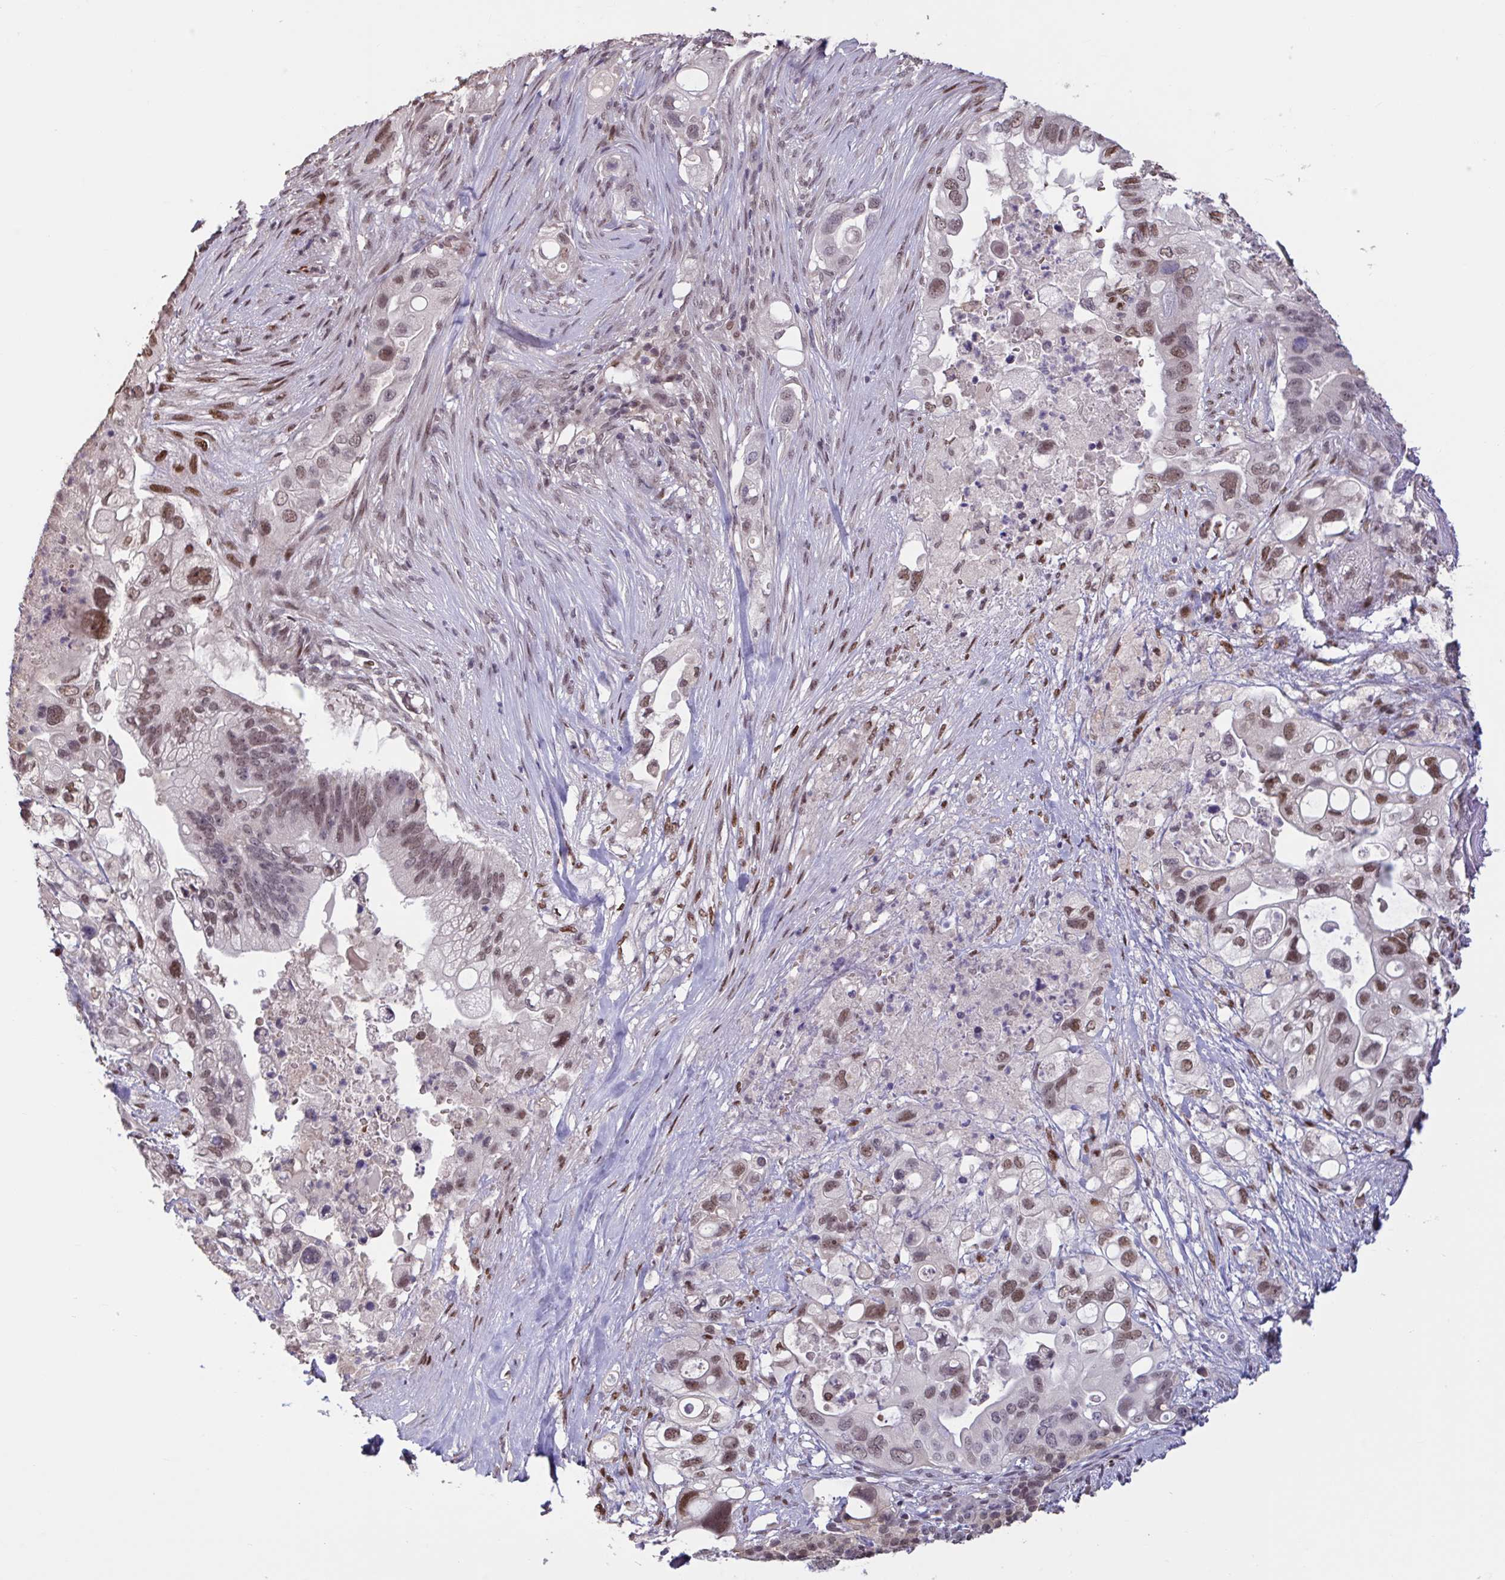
{"staining": {"intensity": "moderate", "quantity": "25%-75%", "location": "nuclear"}, "tissue": "pancreatic cancer", "cell_type": "Tumor cells", "image_type": "cancer", "snomed": [{"axis": "morphology", "description": "Adenocarcinoma, NOS"}, {"axis": "topography", "description": "Pancreas"}], "caption": "Protein expression analysis of human pancreatic cancer (adenocarcinoma) reveals moderate nuclear positivity in about 25%-75% of tumor cells.", "gene": "ZNF414", "patient": {"sex": "female", "age": 72}}